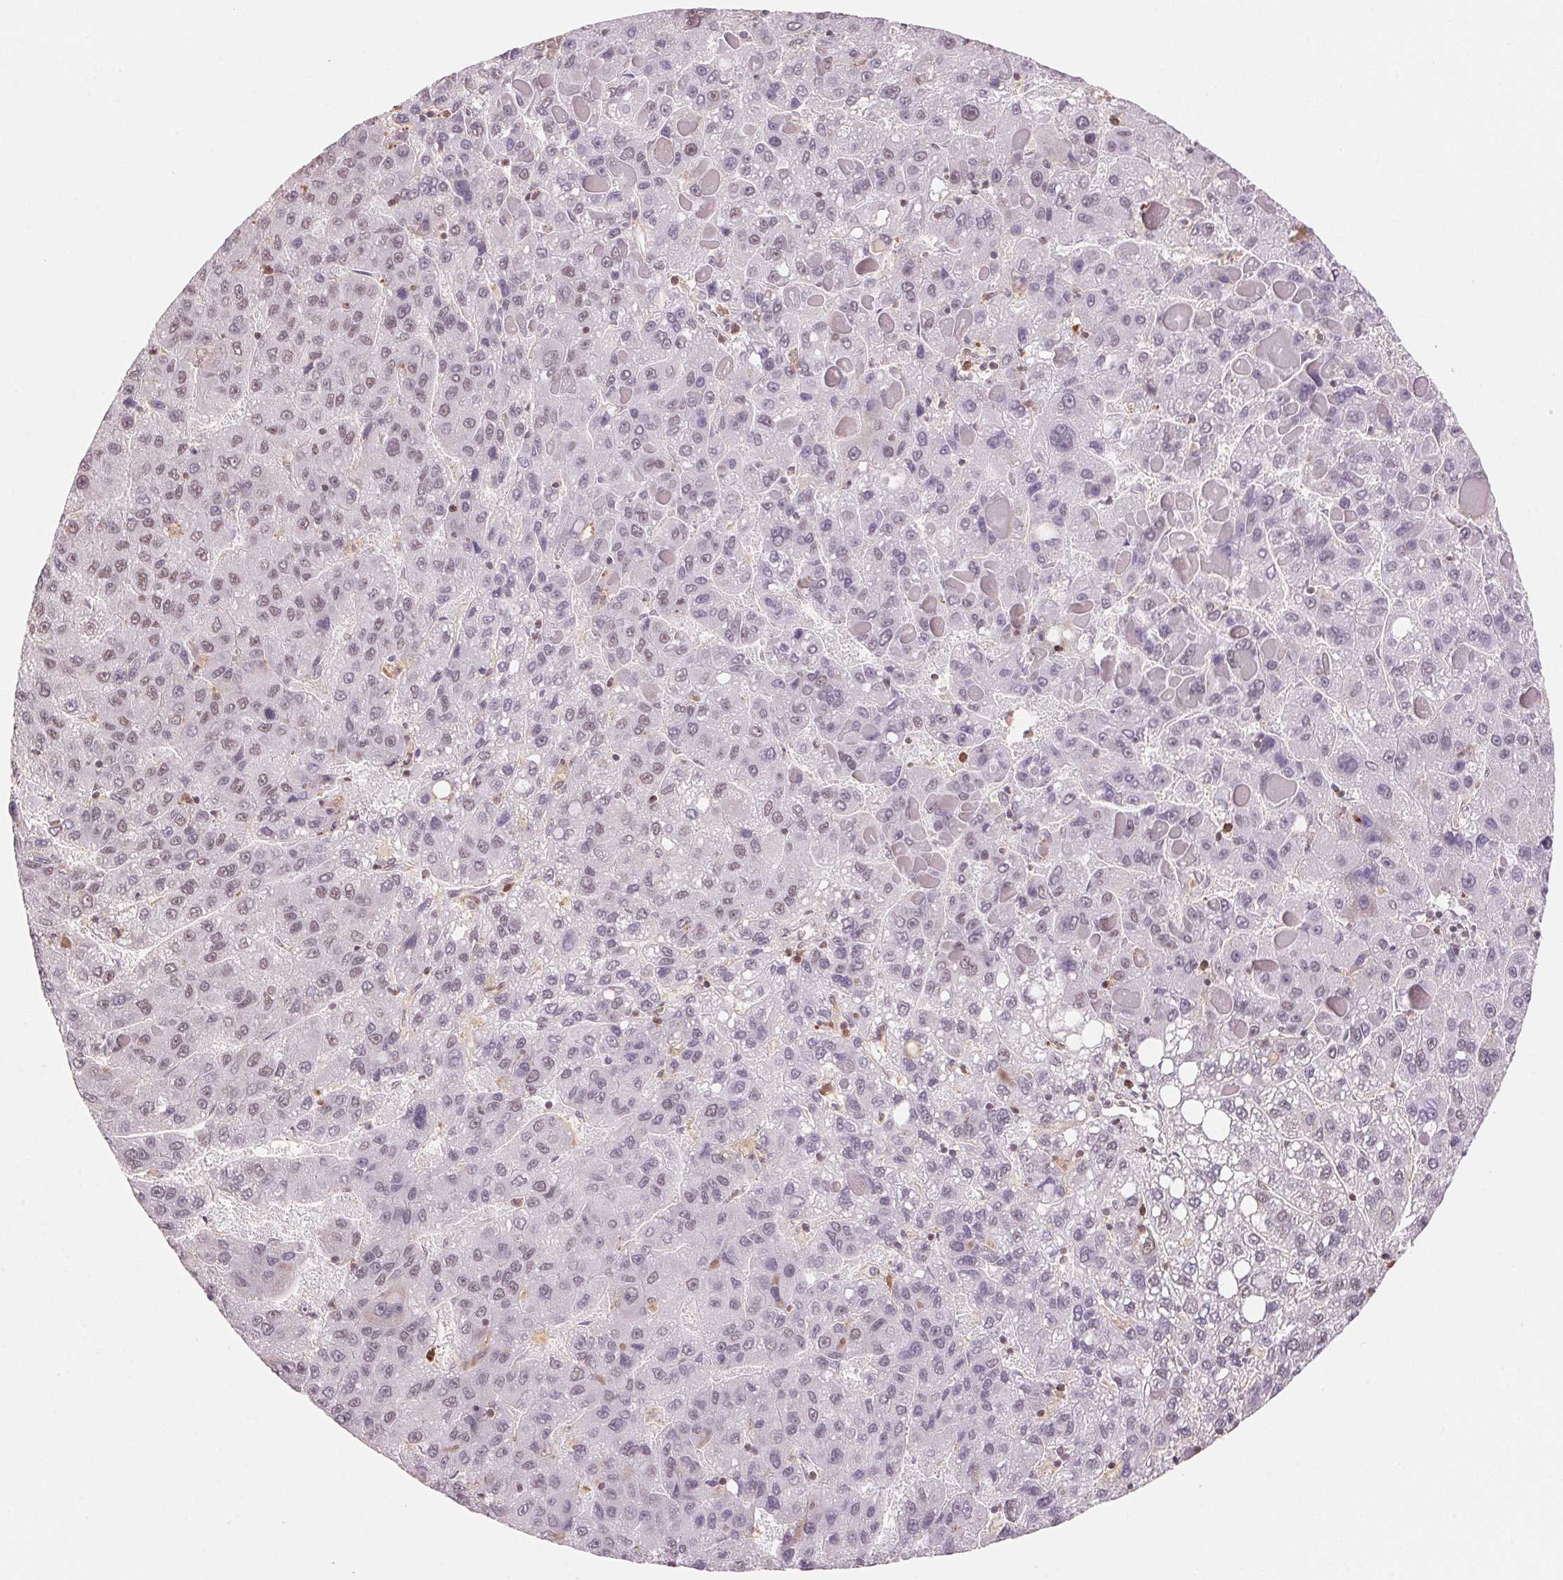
{"staining": {"intensity": "weak", "quantity": "<25%", "location": "nuclear"}, "tissue": "liver cancer", "cell_type": "Tumor cells", "image_type": "cancer", "snomed": [{"axis": "morphology", "description": "Carcinoma, Hepatocellular, NOS"}, {"axis": "topography", "description": "Liver"}], "caption": "This is an IHC micrograph of liver cancer (hepatocellular carcinoma). There is no staining in tumor cells.", "gene": "HNRNPDL", "patient": {"sex": "female", "age": 82}}